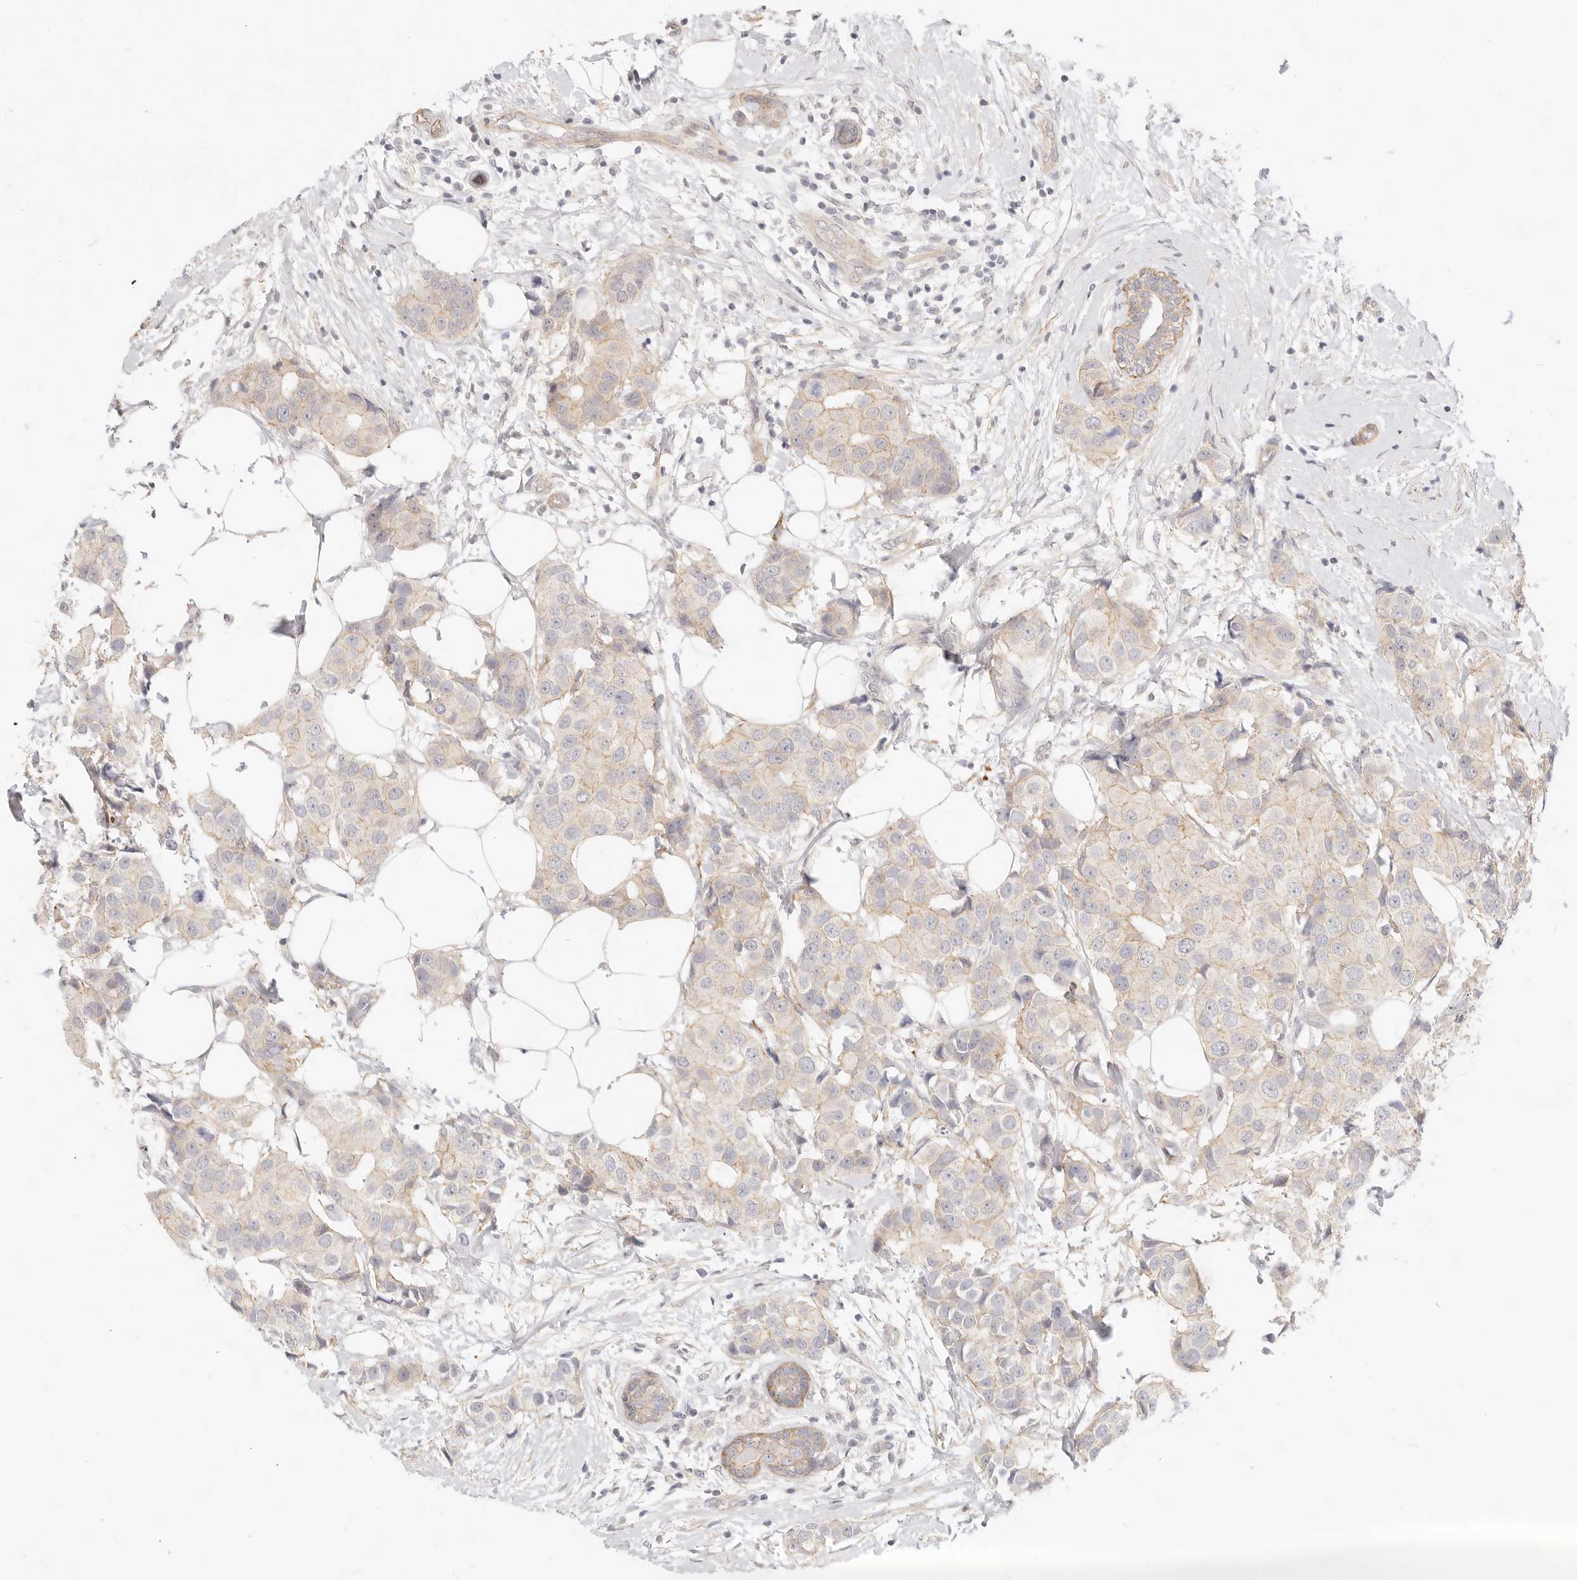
{"staining": {"intensity": "weak", "quantity": "<25%", "location": "cytoplasmic/membranous"}, "tissue": "breast cancer", "cell_type": "Tumor cells", "image_type": "cancer", "snomed": [{"axis": "morphology", "description": "Normal tissue, NOS"}, {"axis": "morphology", "description": "Duct carcinoma"}, {"axis": "topography", "description": "Breast"}], "caption": "Micrograph shows no protein positivity in tumor cells of breast cancer tissue.", "gene": "UBXN10", "patient": {"sex": "female", "age": 39}}